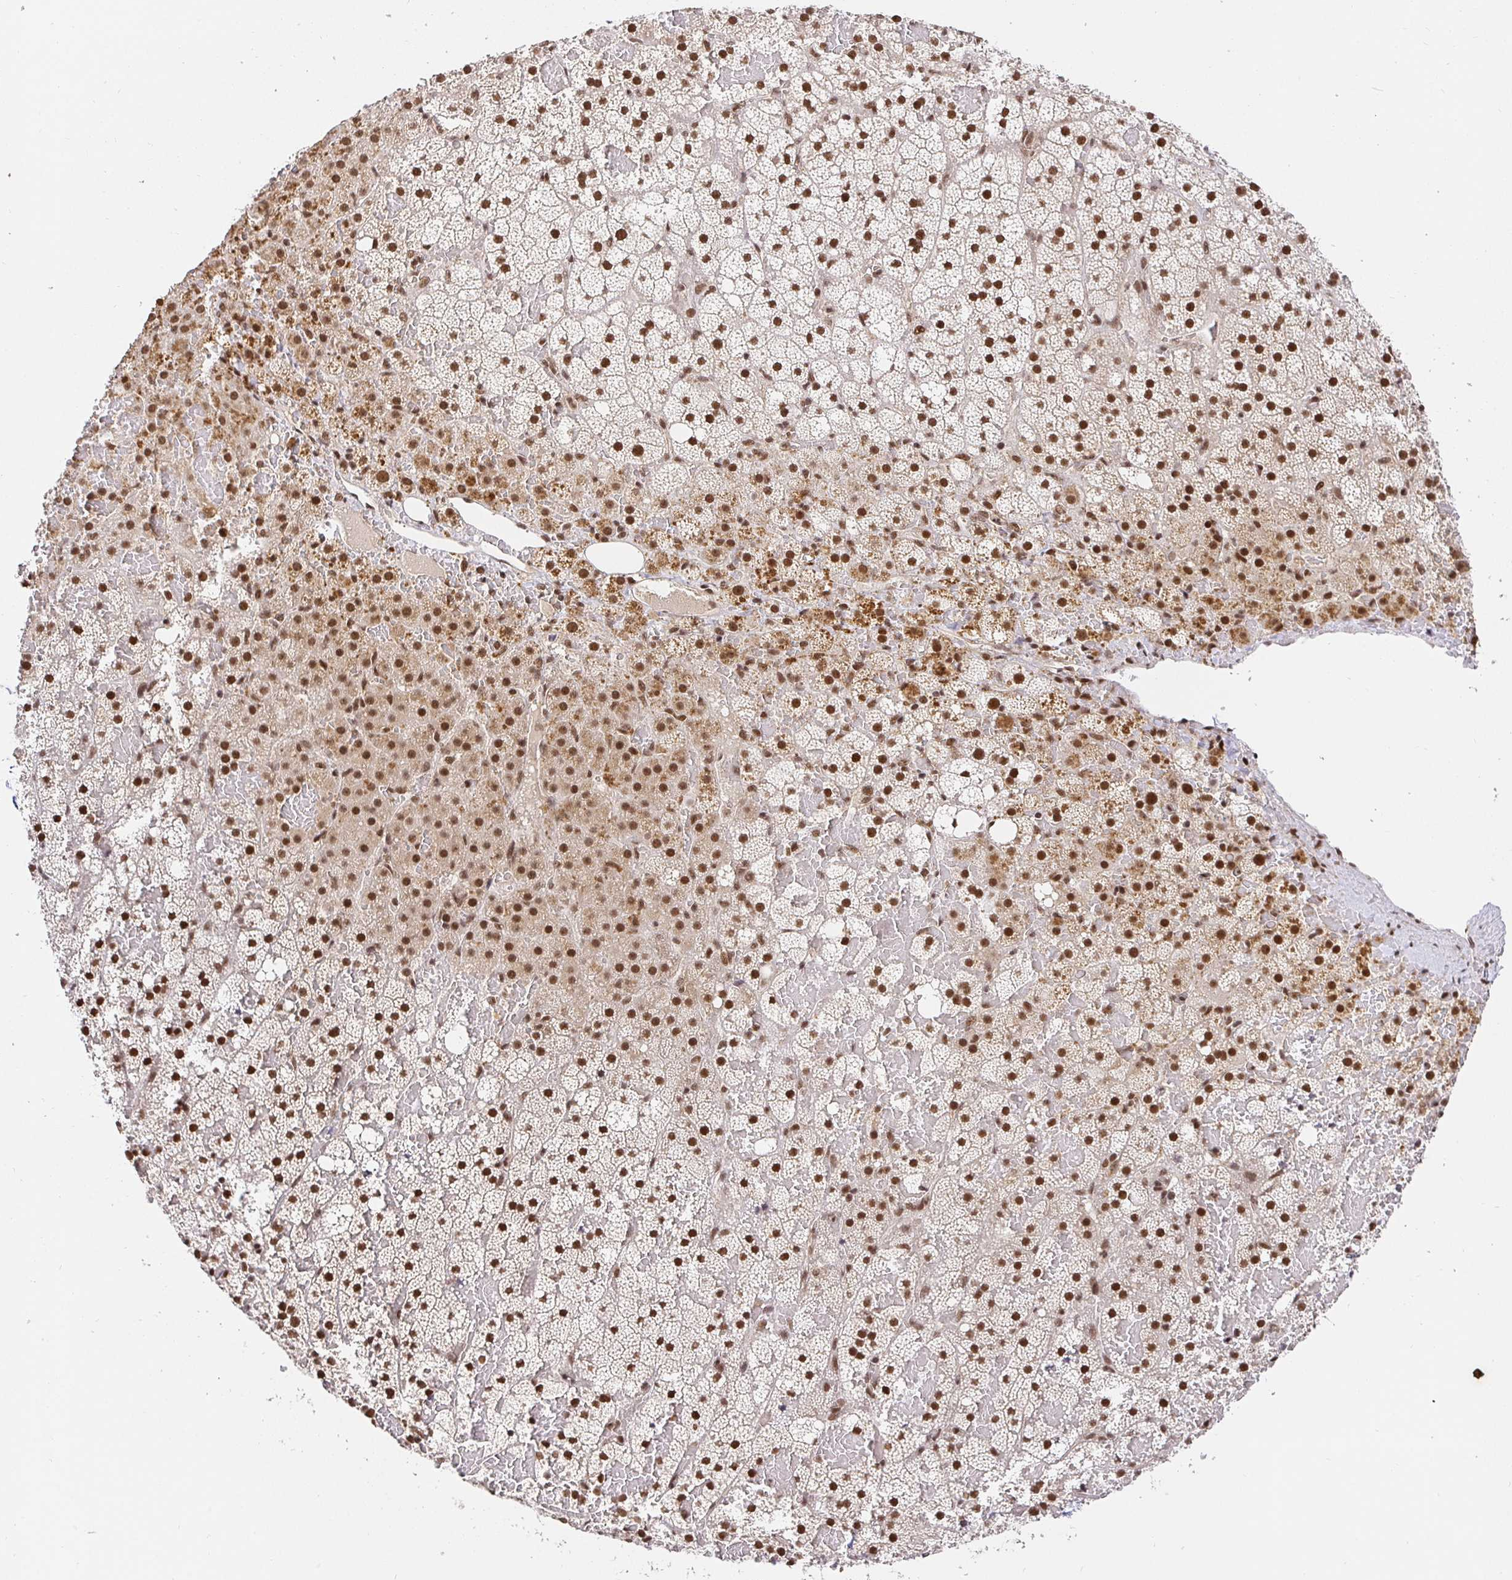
{"staining": {"intensity": "strong", "quantity": ">75%", "location": "nuclear"}, "tissue": "adrenal gland", "cell_type": "Glandular cells", "image_type": "normal", "snomed": [{"axis": "morphology", "description": "Normal tissue, NOS"}, {"axis": "topography", "description": "Adrenal gland"}], "caption": "Brown immunohistochemical staining in normal human adrenal gland shows strong nuclear positivity in approximately >75% of glandular cells.", "gene": "USF1", "patient": {"sex": "male", "age": 53}}